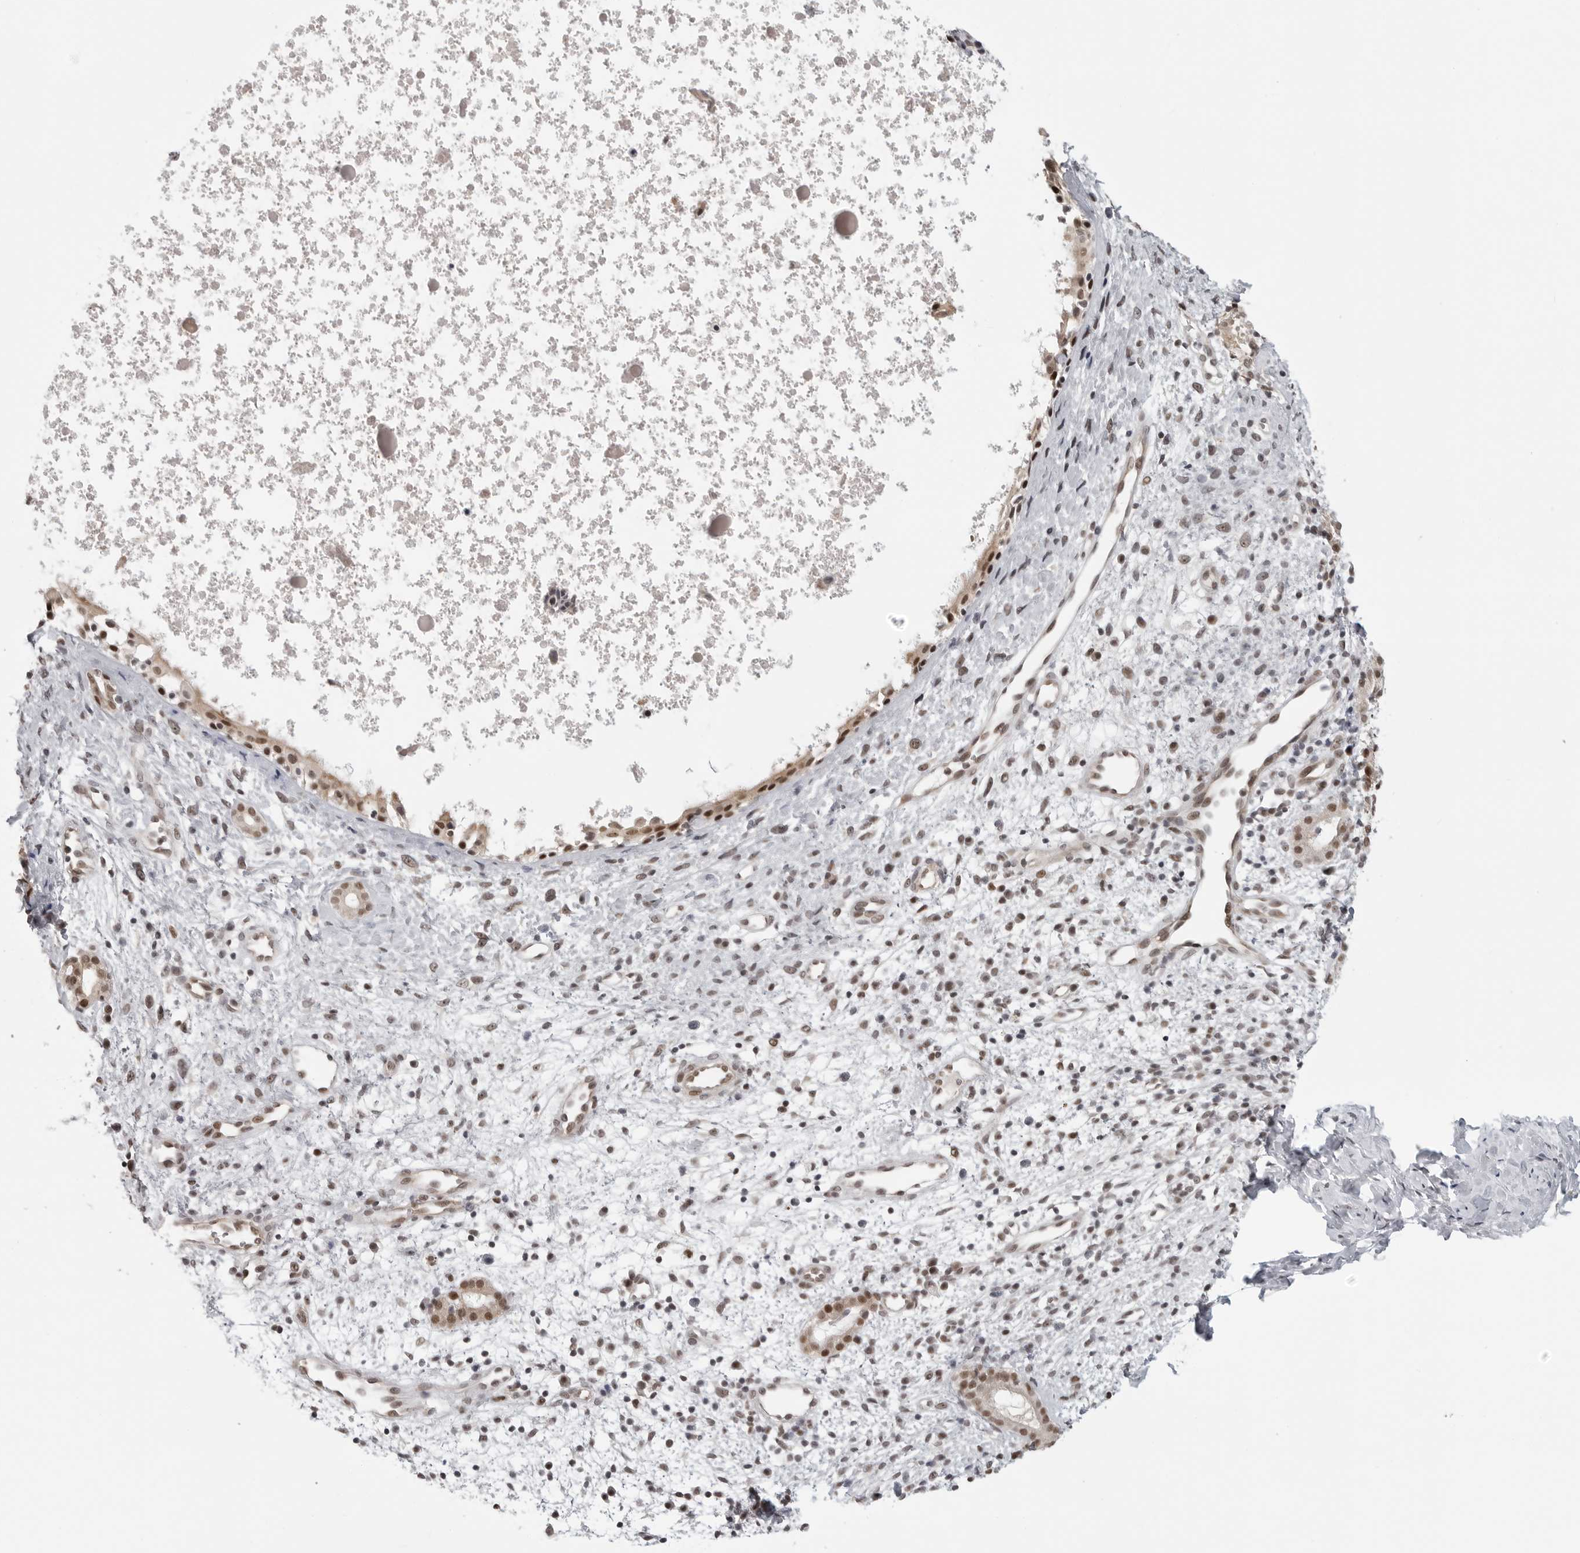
{"staining": {"intensity": "moderate", "quantity": ">75%", "location": "nuclear"}, "tissue": "nasopharynx", "cell_type": "Respiratory epithelial cells", "image_type": "normal", "snomed": [{"axis": "morphology", "description": "Normal tissue, NOS"}, {"axis": "topography", "description": "Nasopharynx"}], "caption": "Nasopharynx stained for a protein (brown) reveals moderate nuclear positive staining in approximately >75% of respiratory epithelial cells.", "gene": "PRDM10", "patient": {"sex": "male", "age": 22}}